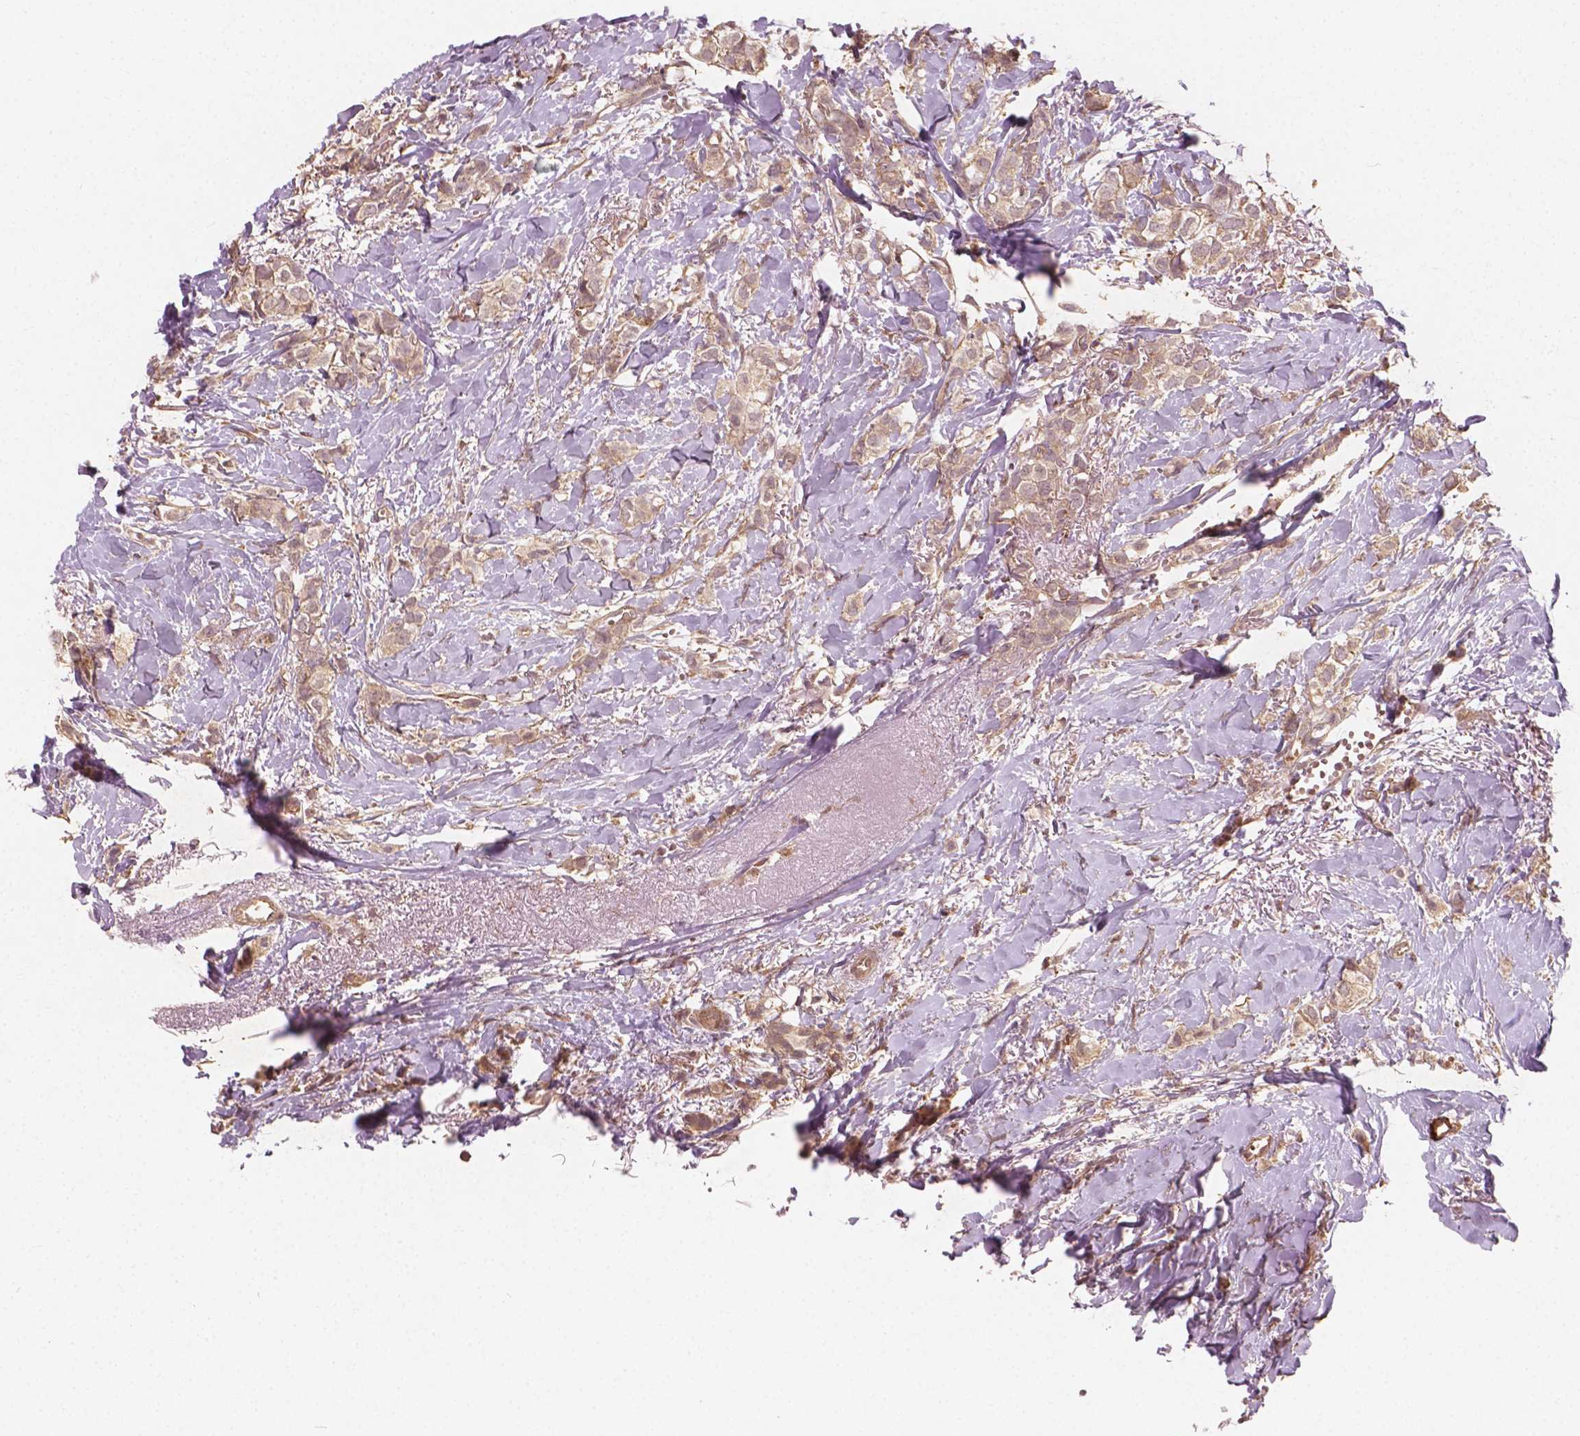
{"staining": {"intensity": "weak", "quantity": ">75%", "location": "cytoplasmic/membranous"}, "tissue": "breast cancer", "cell_type": "Tumor cells", "image_type": "cancer", "snomed": [{"axis": "morphology", "description": "Duct carcinoma"}, {"axis": "topography", "description": "Breast"}], "caption": "Human breast cancer stained for a protein (brown) demonstrates weak cytoplasmic/membranous positive positivity in about >75% of tumor cells.", "gene": "CYFIP2", "patient": {"sex": "female", "age": 85}}